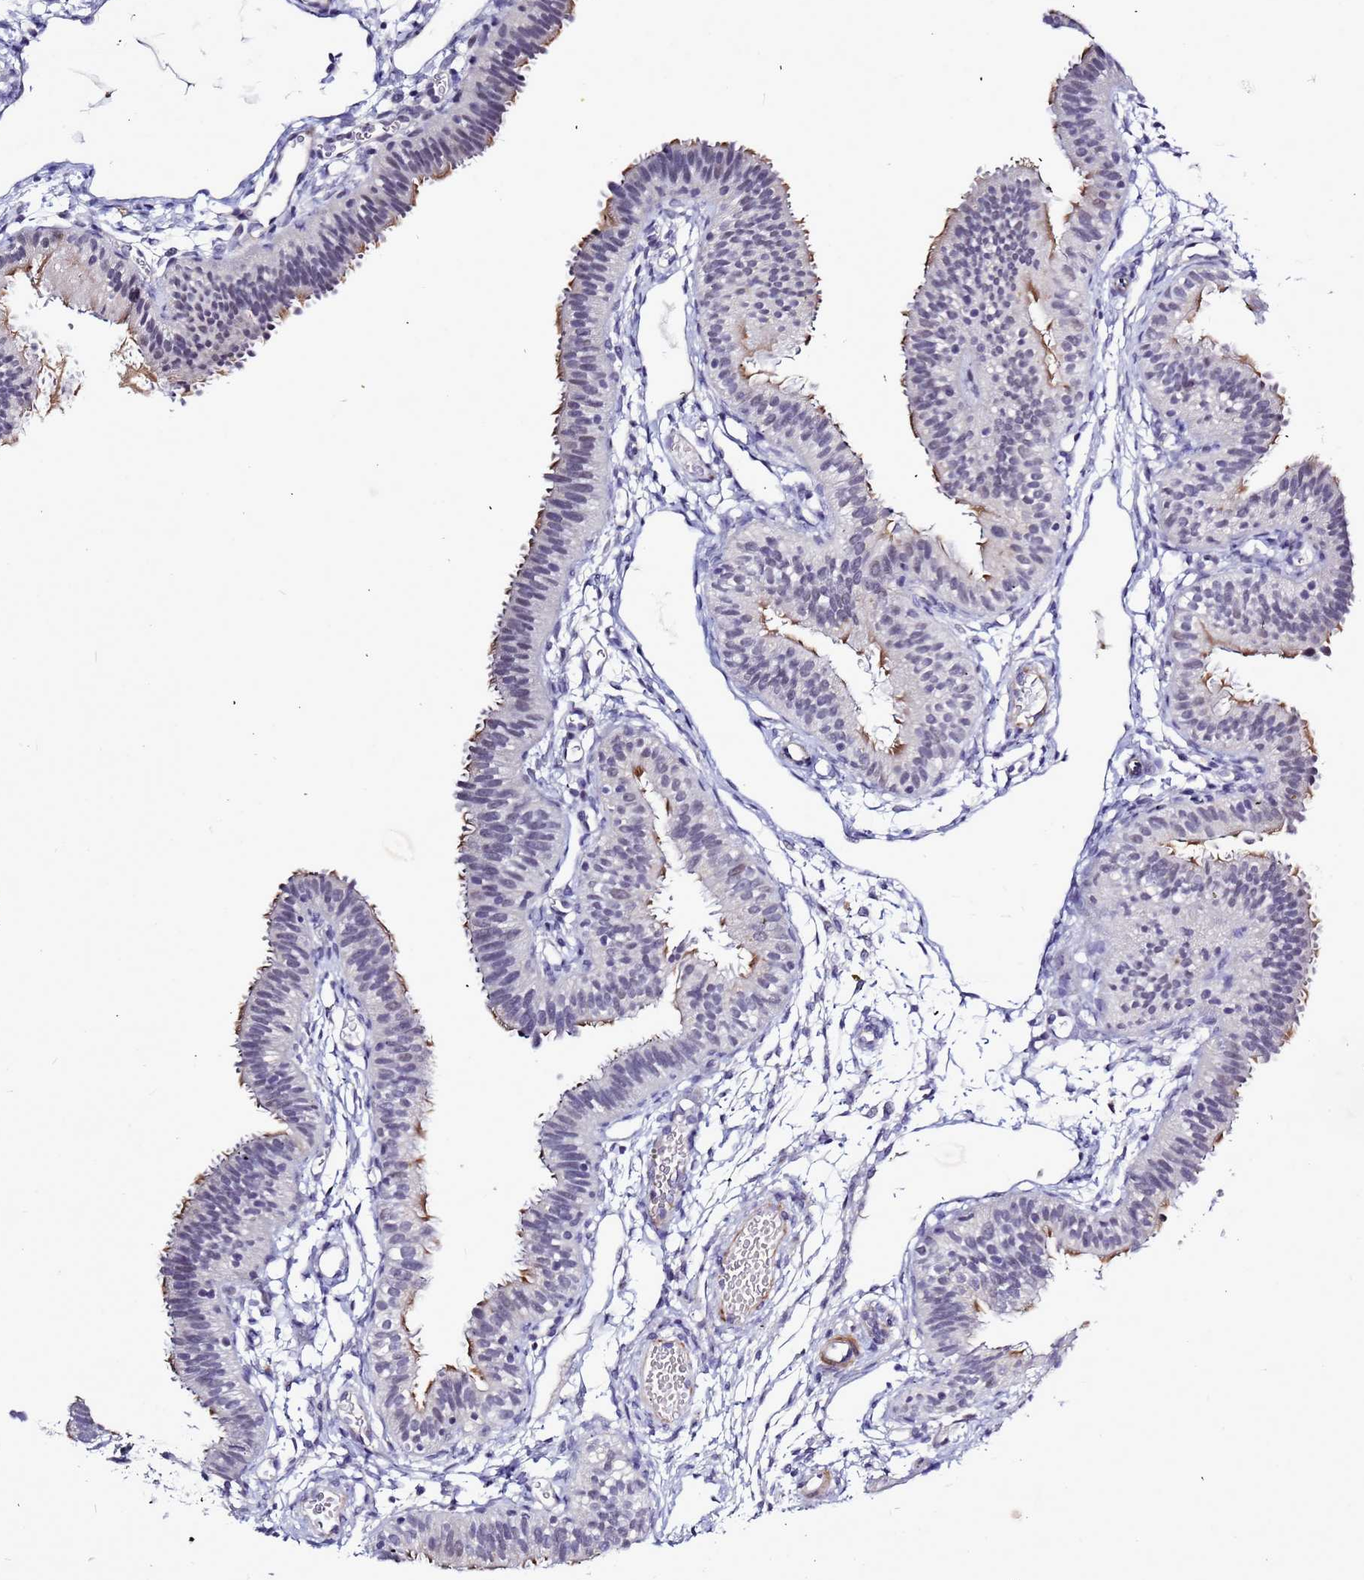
{"staining": {"intensity": "moderate", "quantity": "<25%", "location": "cytoplasmic/membranous"}, "tissue": "fallopian tube", "cell_type": "Glandular cells", "image_type": "normal", "snomed": [{"axis": "morphology", "description": "Normal tissue, NOS"}, {"axis": "topography", "description": "Fallopian tube"}], "caption": "The photomicrograph reveals immunohistochemical staining of benign fallopian tube. There is moderate cytoplasmic/membranous staining is appreciated in approximately <25% of glandular cells.", "gene": "CXorf65", "patient": {"sex": "female", "age": 35}}